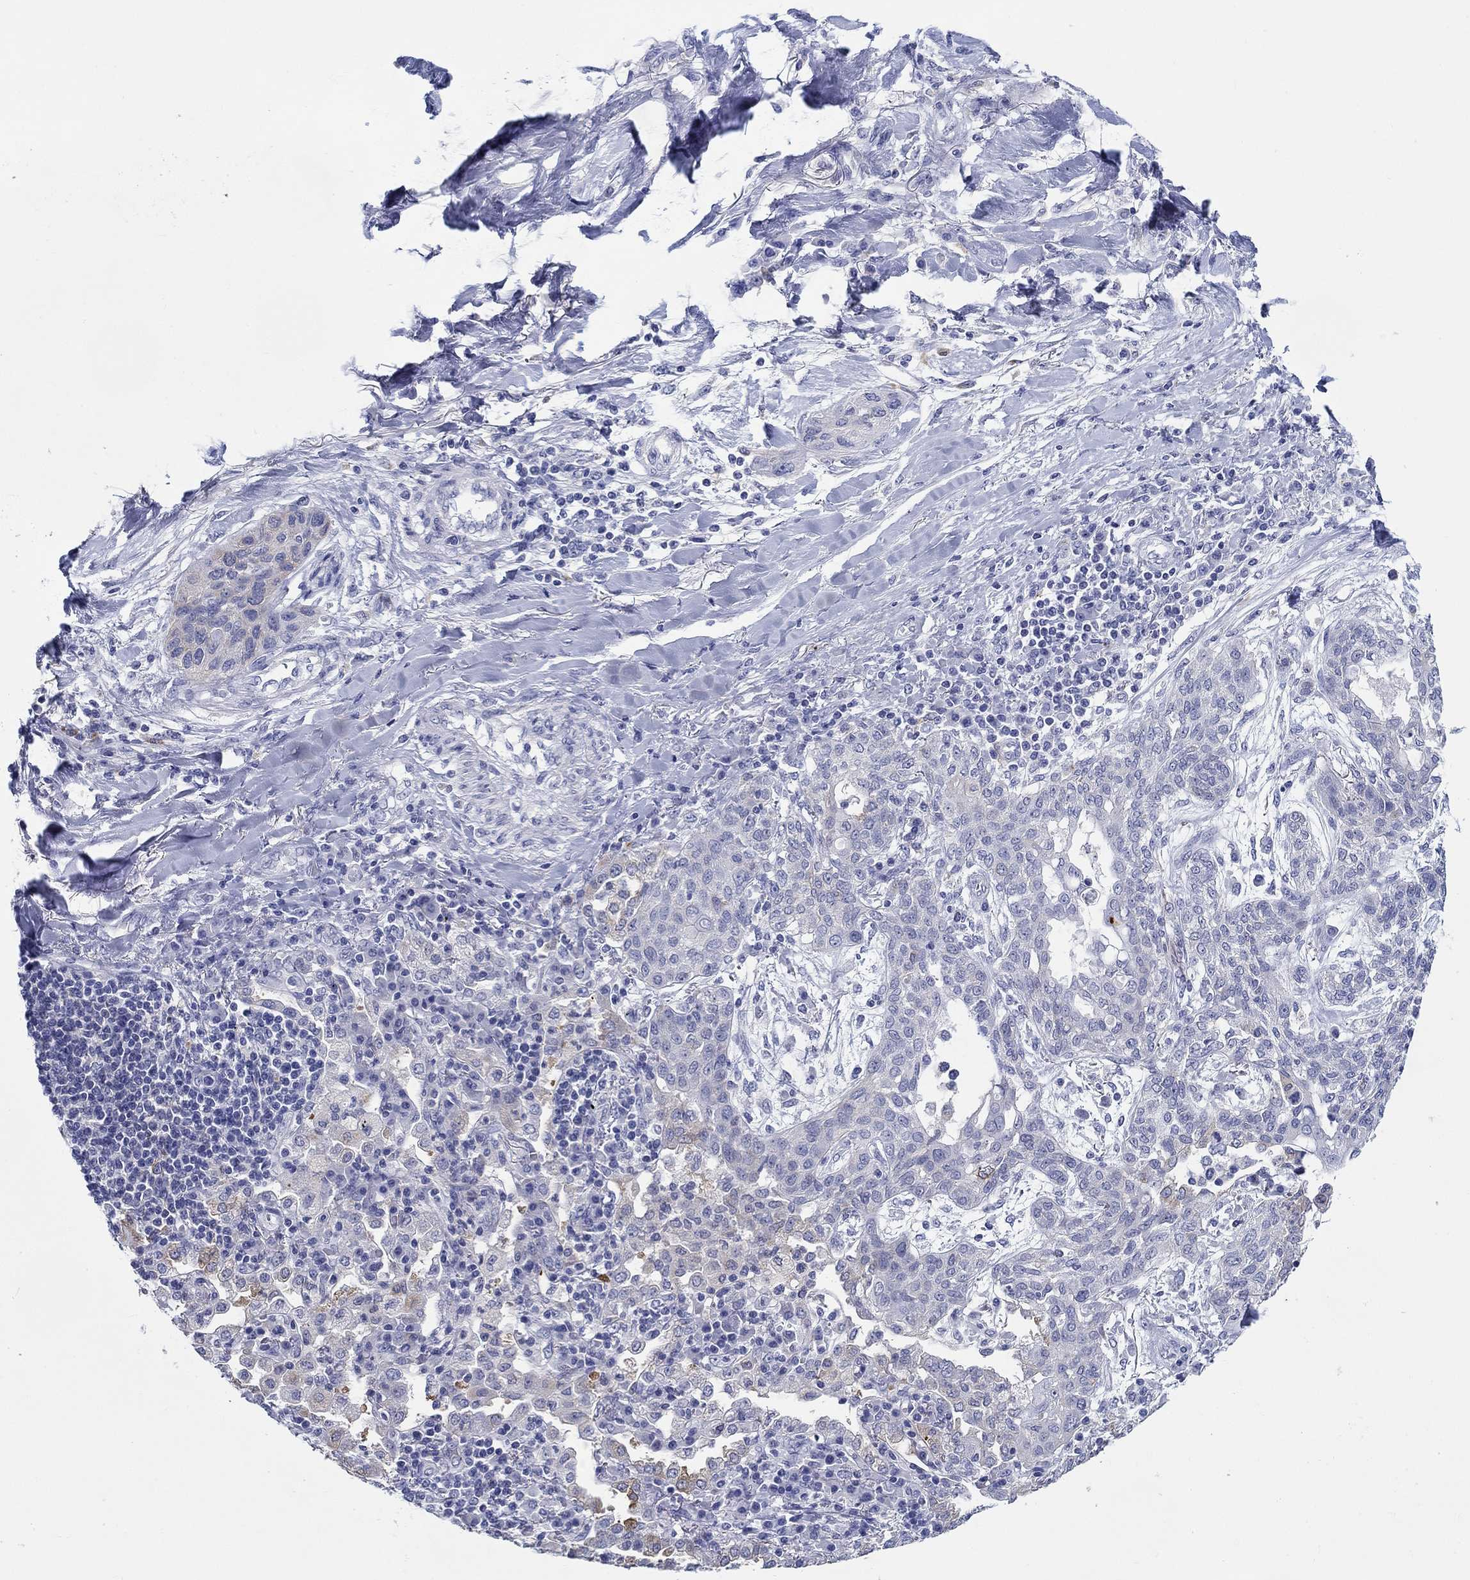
{"staining": {"intensity": "negative", "quantity": "none", "location": "none"}, "tissue": "lung cancer", "cell_type": "Tumor cells", "image_type": "cancer", "snomed": [{"axis": "morphology", "description": "Squamous cell carcinoma, NOS"}, {"axis": "topography", "description": "Lung"}], "caption": "Tumor cells show no significant protein positivity in lung cancer. (Immunohistochemistry, brightfield microscopy, high magnification).", "gene": "RAP1GAP", "patient": {"sex": "female", "age": 70}}